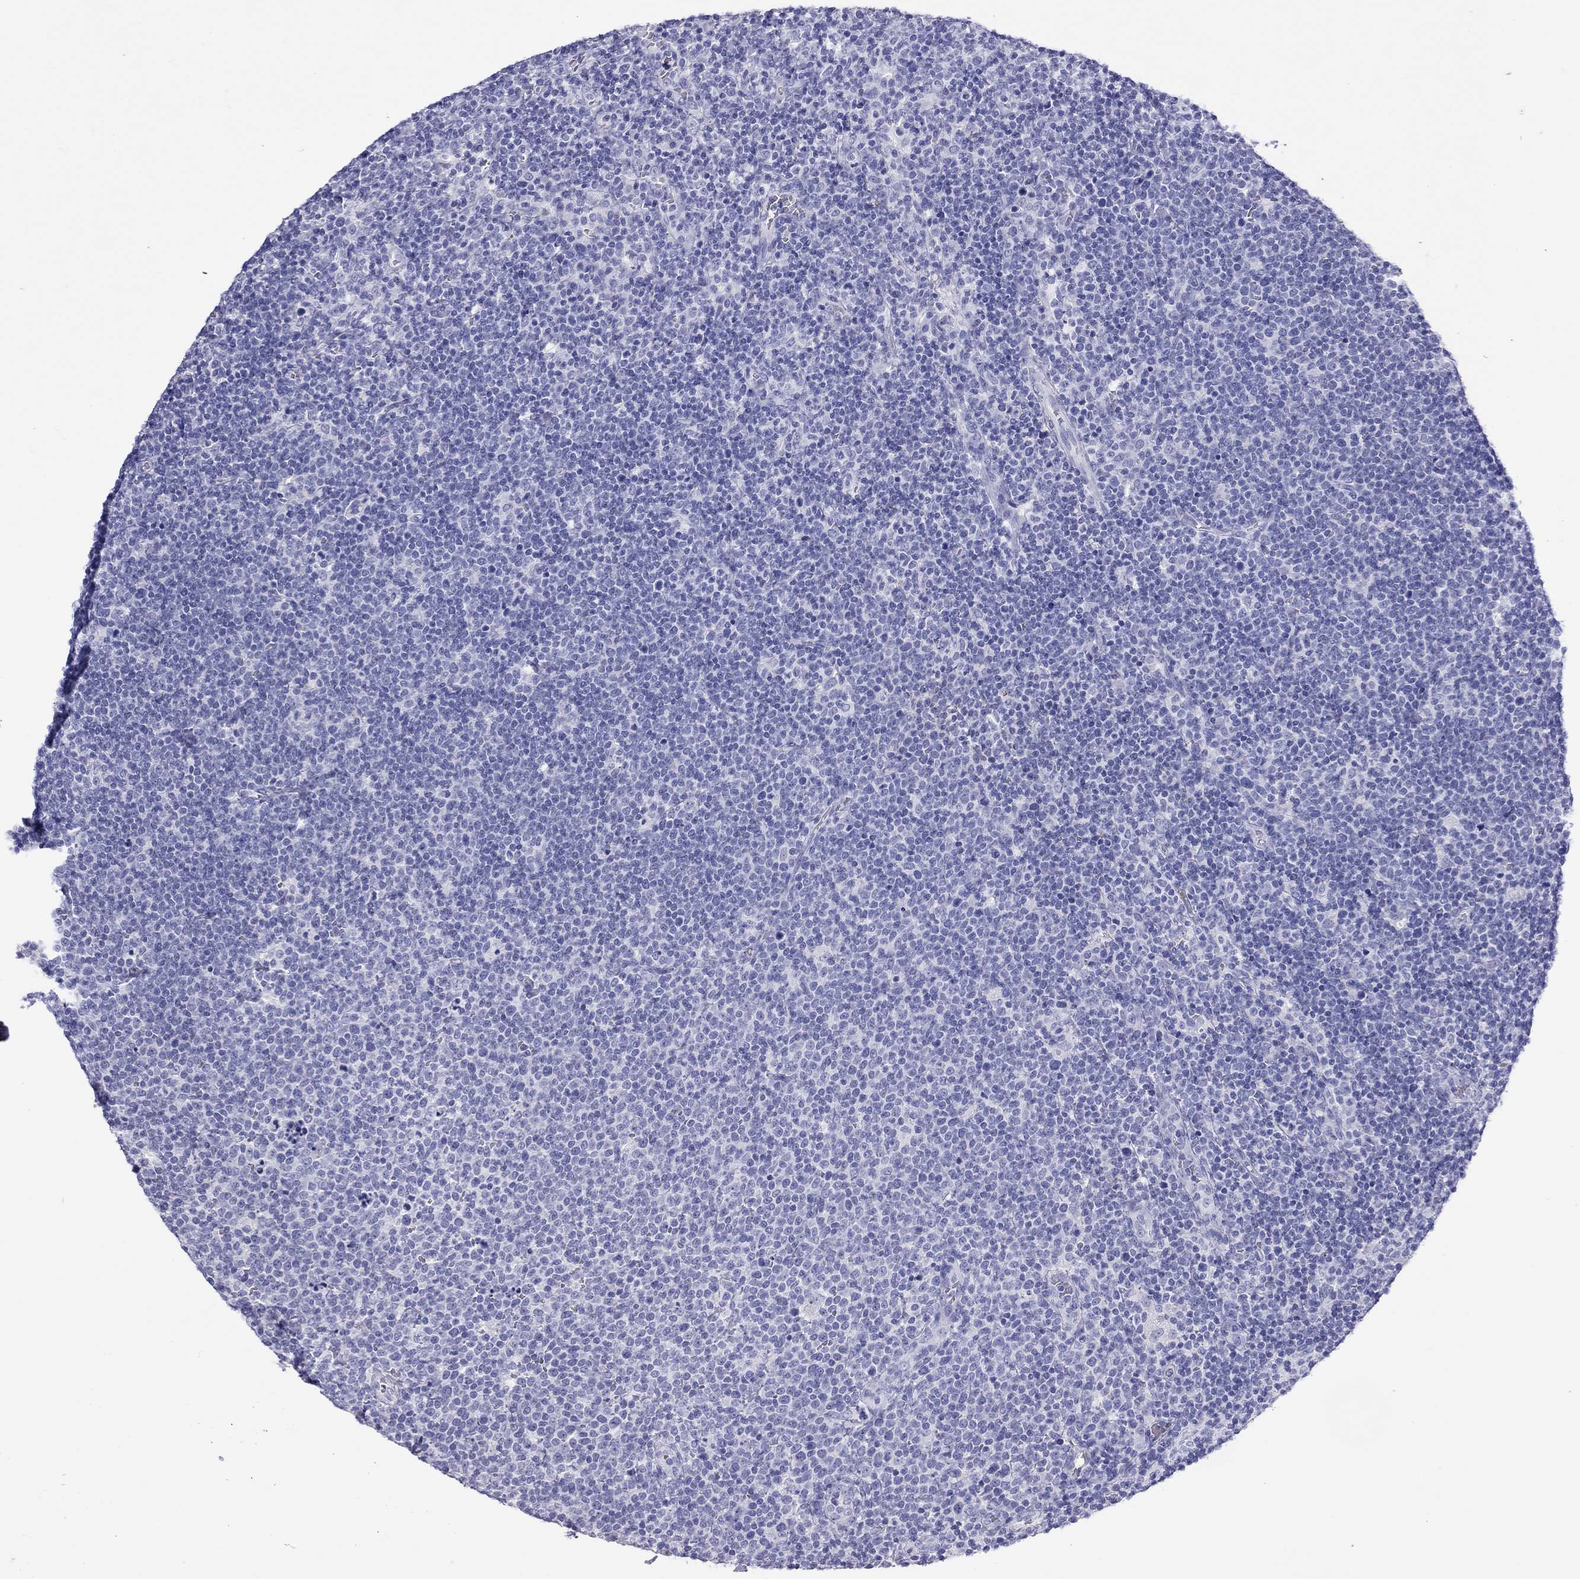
{"staining": {"intensity": "negative", "quantity": "none", "location": "none"}, "tissue": "lymphoma", "cell_type": "Tumor cells", "image_type": "cancer", "snomed": [{"axis": "morphology", "description": "Malignant lymphoma, non-Hodgkin's type, High grade"}, {"axis": "topography", "description": "Lymph node"}], "caption": "Immunohistochemistry image of lymphoma stained for a protein (brown), which reveals no staining in tumor cells. (IHC, brightfield microscopy, high magnification).", "gene": "PTPRN", "patient": {"sex": "male", "age": 61}}